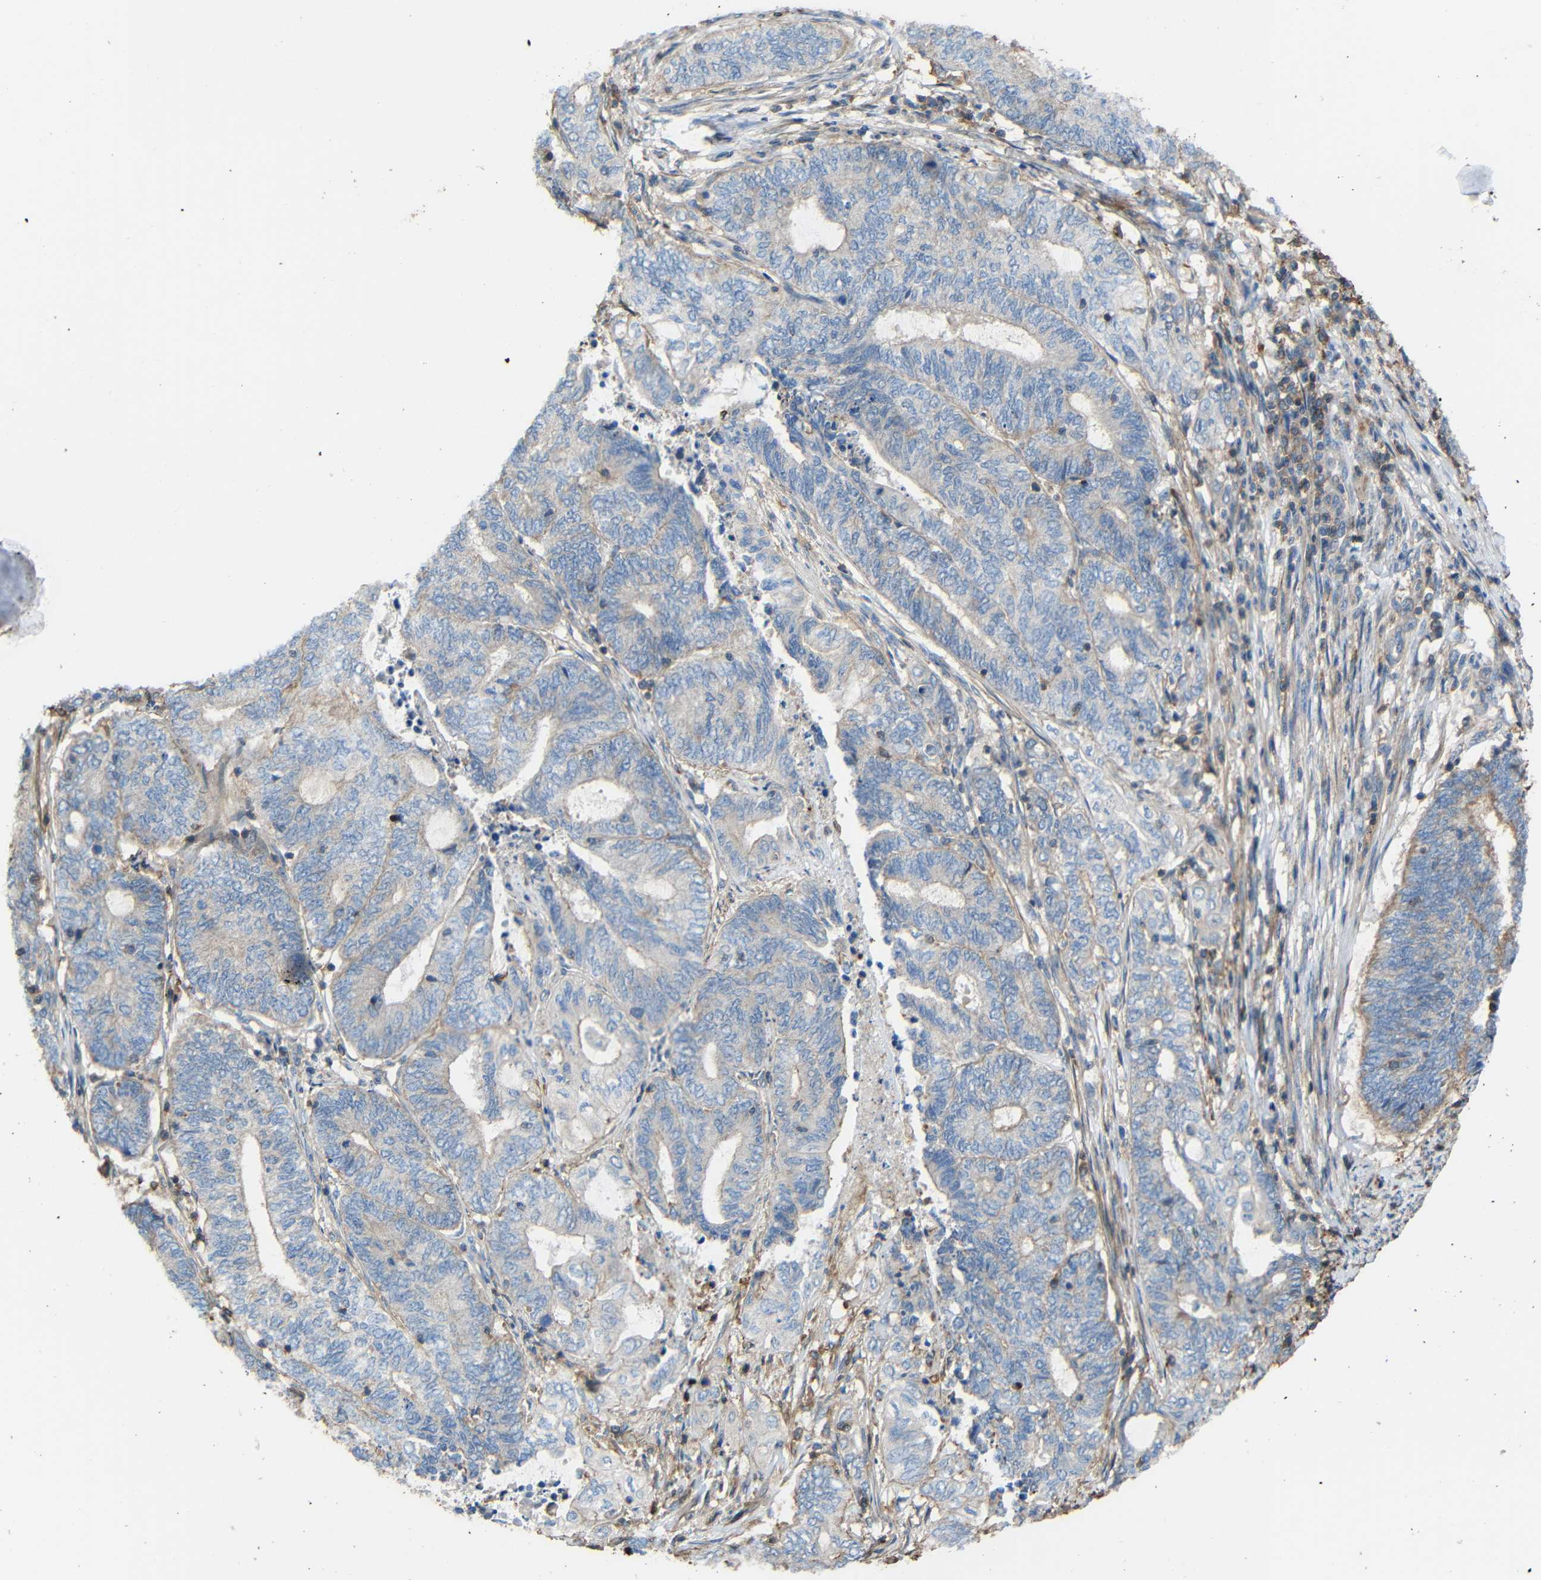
{"staining": {"intensity": "weak", "quantity": "<25%", "location": "cytoplasmic/membranous"}, "tissue": "endometrial cancer", "cell_type": "Tumor cells", "image_type": "cancer", "snomed": [{"axis": "morphology", "description": "Adenocarcinoma, NOS"}, {"axis": "topography", "description": "Uterus"}, {"axis": "topography", "description": "Endometrium"}], "caption": "IHC histopathology image of endometrial adenocarcinoma stained for a protein (brown), which displays no expression in tumor cells.", "gene": "RHOT2", "patient": {"sex": "female", "age": 70}}